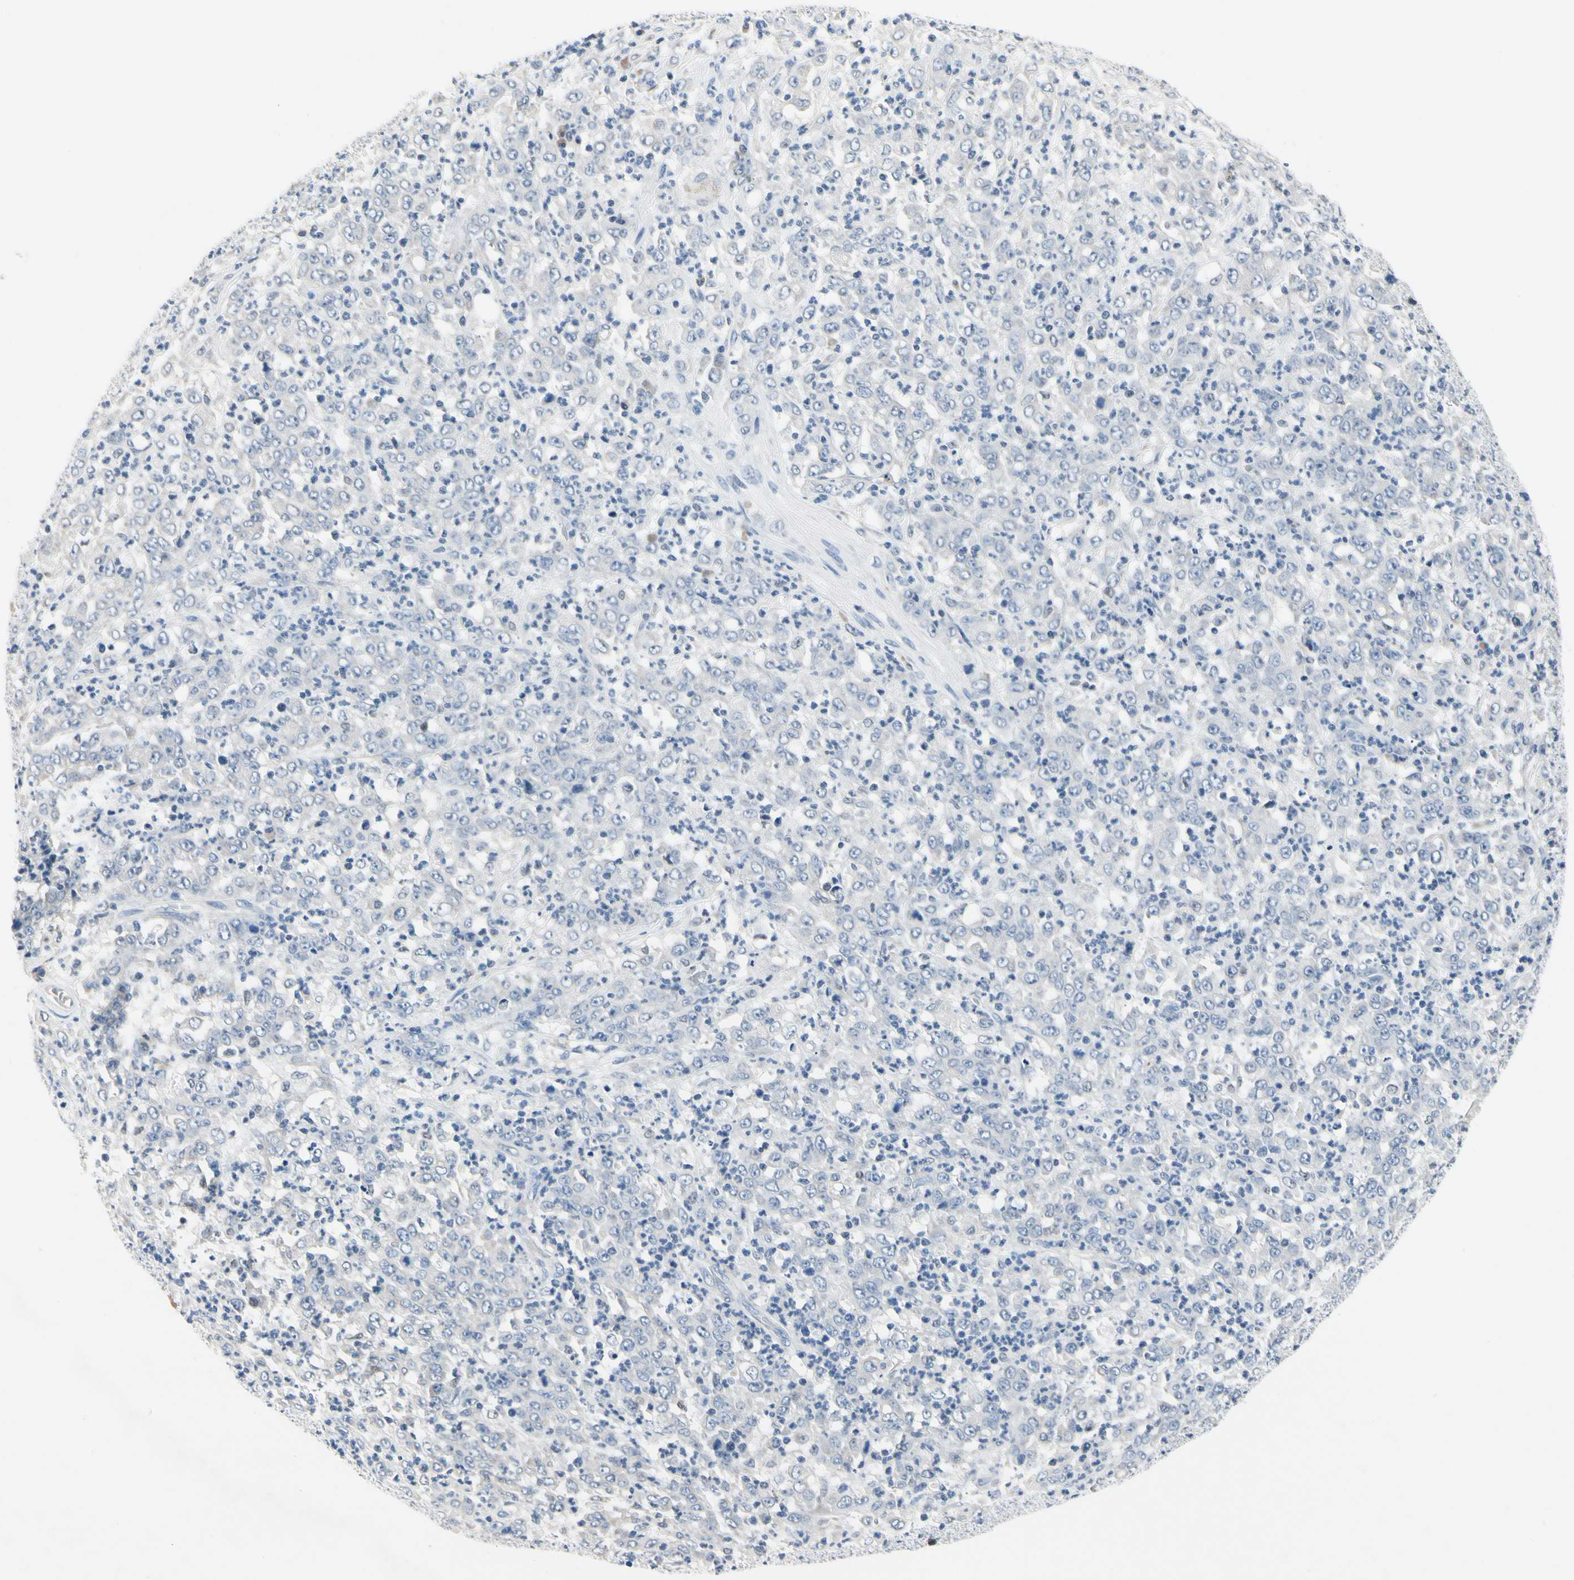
{"staining": {"intensity": "negative", "quantity": "none", "location": "none"}, "tissue": "stomach cancer", "cell_type": "Tumor cells", "image_type": "cancer", "snomed": [{"axis": "morphology", "description": "Adenocarcinoma, NOS"}, {"axis": "topography", "description": "Stomach, lower"}], "caption": "Immunohistochemistry histopathology image of human stomach cancer stained for a protein (brown), which shows no positivity in tumor cells.", "gene": "ECRG4", "patient": {"sex": "female", "age": 71}}